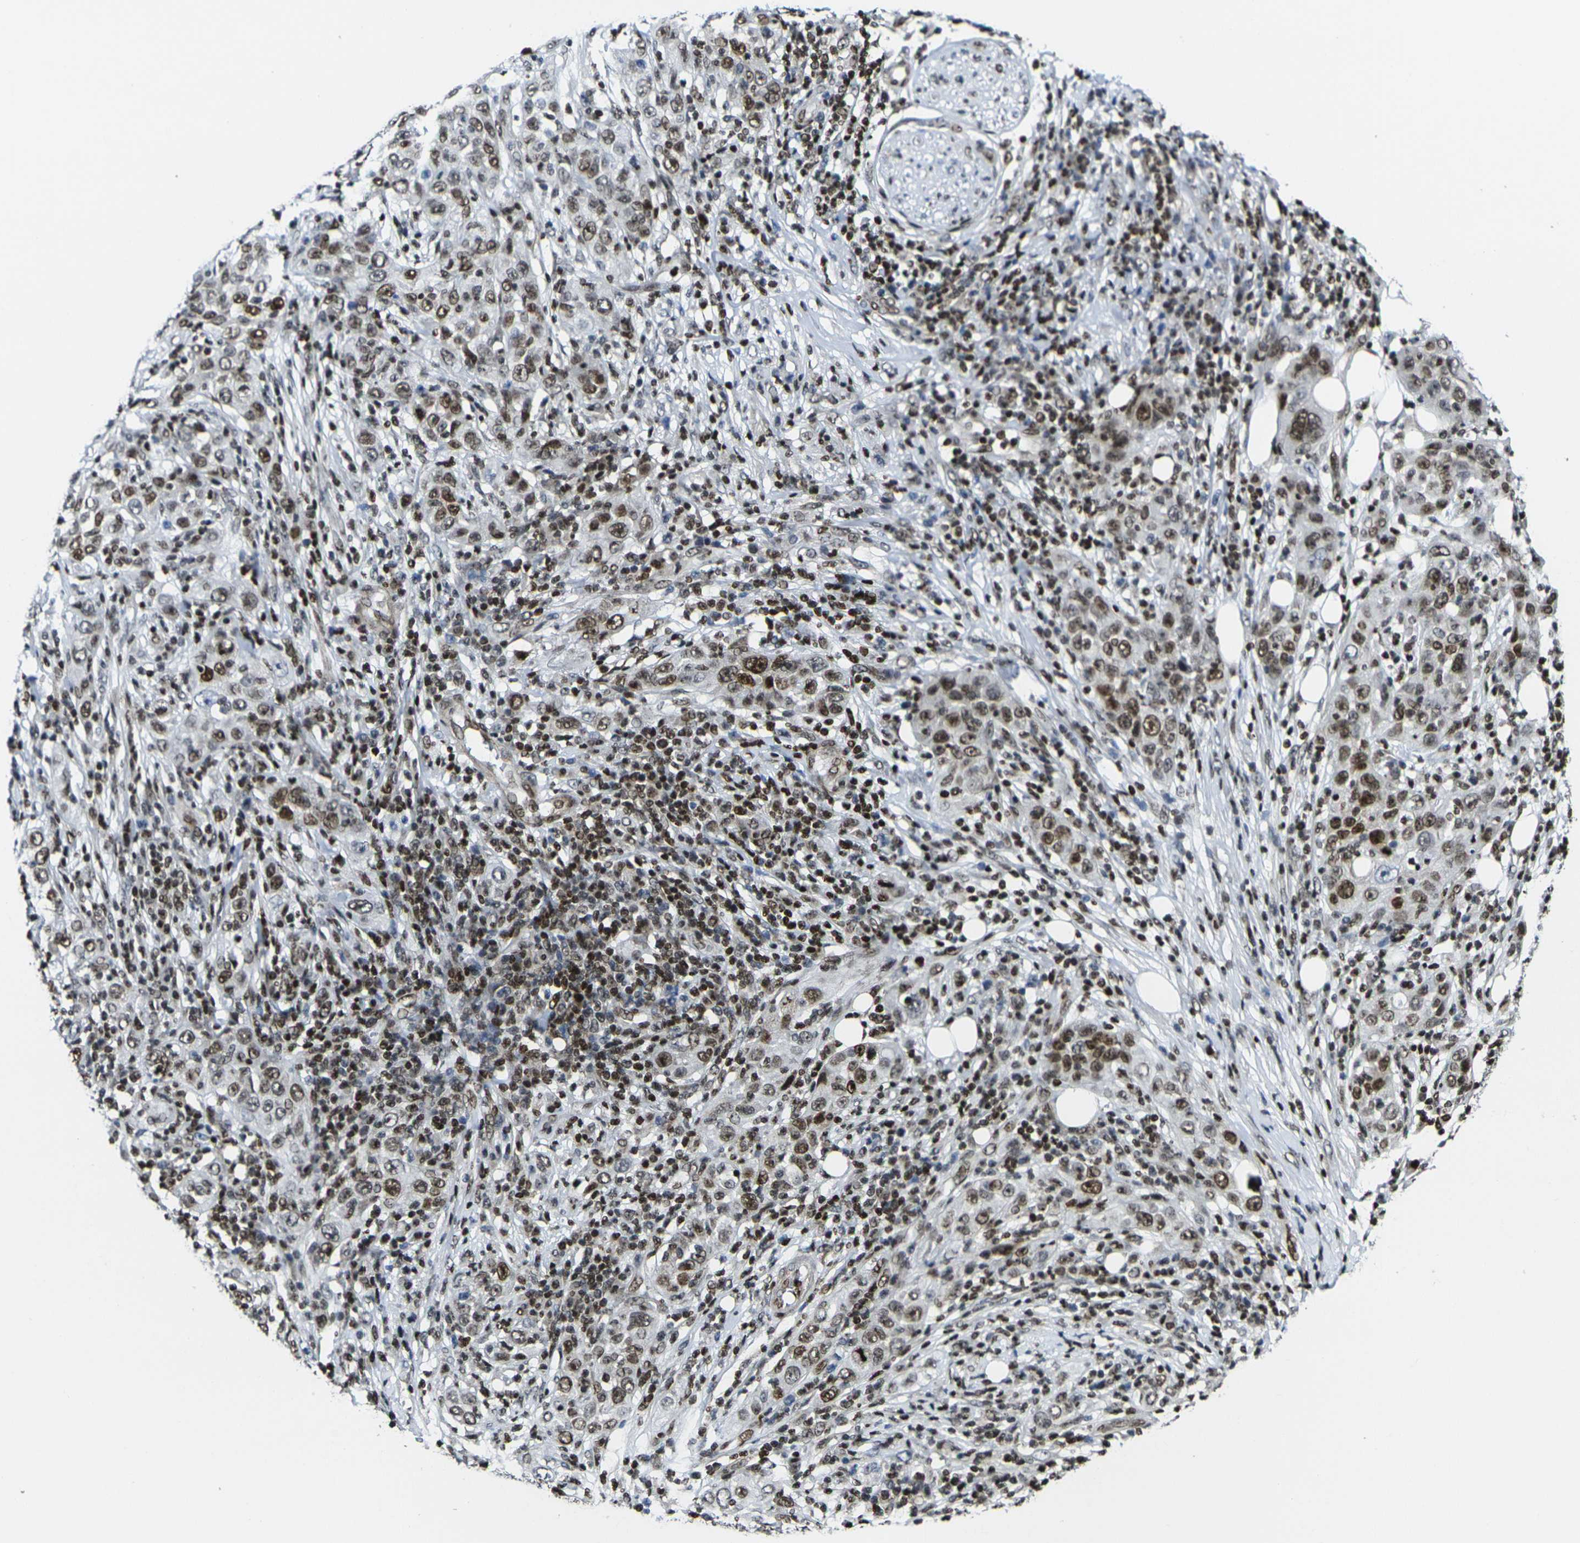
{"staining": {"intensity": "moderate", "quantity": ">75%", "location": "nuclear"}, "tissue": "skin cancer", "cell_type": "Tumor cells", "image_type": "cancer", "snomed": [{"axis": "morphology", "description": "Squamous cell carcinoma, NOS"}, {"axis": "topography", "description": "Skin"}], "caption": "Immunohistochemical staining of human skin cancer shows moderate nuclear protein positivity in approximately >75% of tumor cells. The protein is shown in brown color, while the nuclei are stained blue.", "gene": "H1-10", "patient": {"sex": "female", "age": 88}}